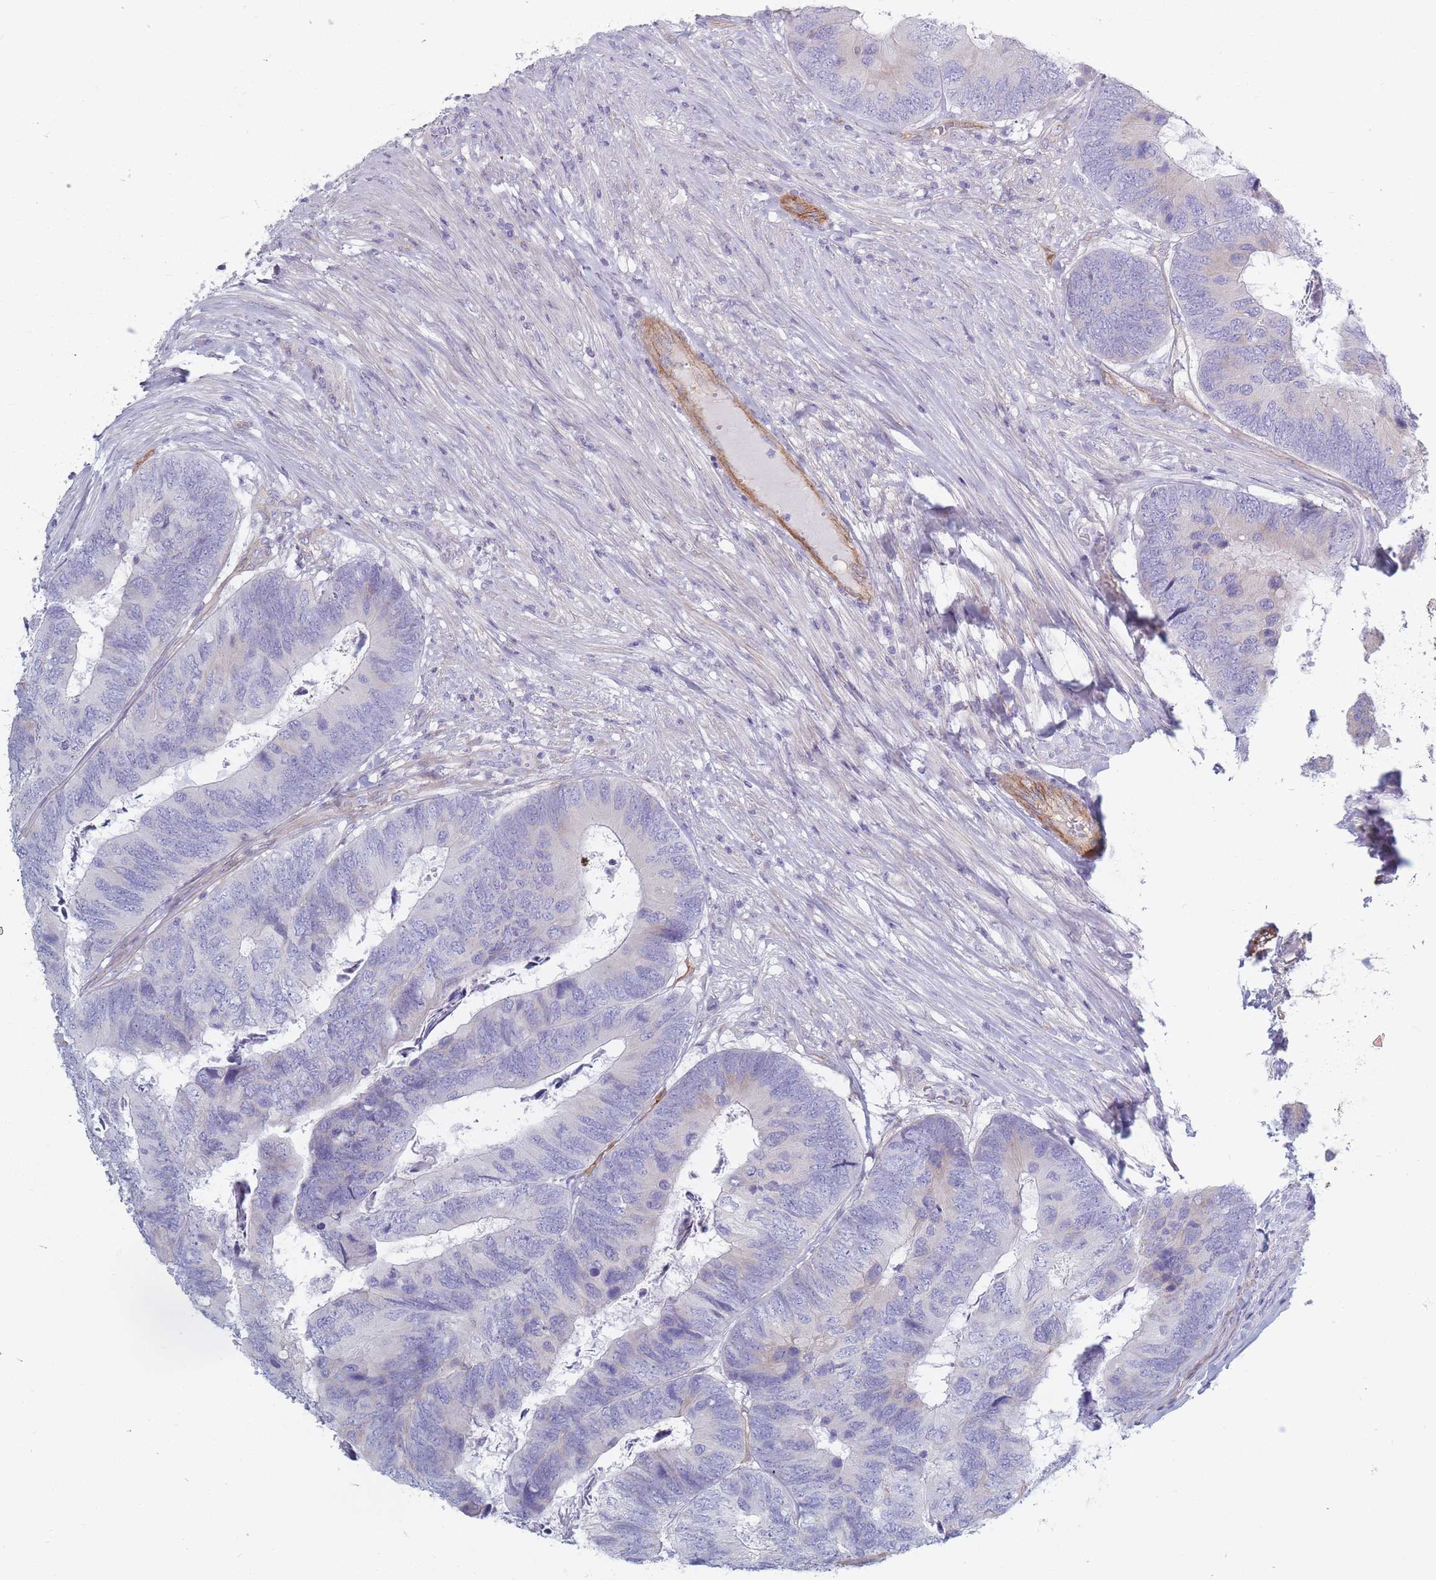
{"staining": {"intensity": "negative", "quantity": "none", "location": "none"}, "tissue": "colorectal cancer", "cell_type": "Tumor cells", "image_type": "cancer", "snomed": [{"axis": "morphology", "description": "Adenocarcinoma, NOS"}, {"axis": "topography", "description": "Colon"}], "caption": "Immunohistochemistry (IHC) histopathology image of neoplastic tissue: colorectal cancer (adenocarcinoma) stained with DAB (3,3'-diaminobenzidine) shows no significant protein expression in tumor cells.", "gene": "PLPP1", "patient": {"sex": "female", "age": 67}}